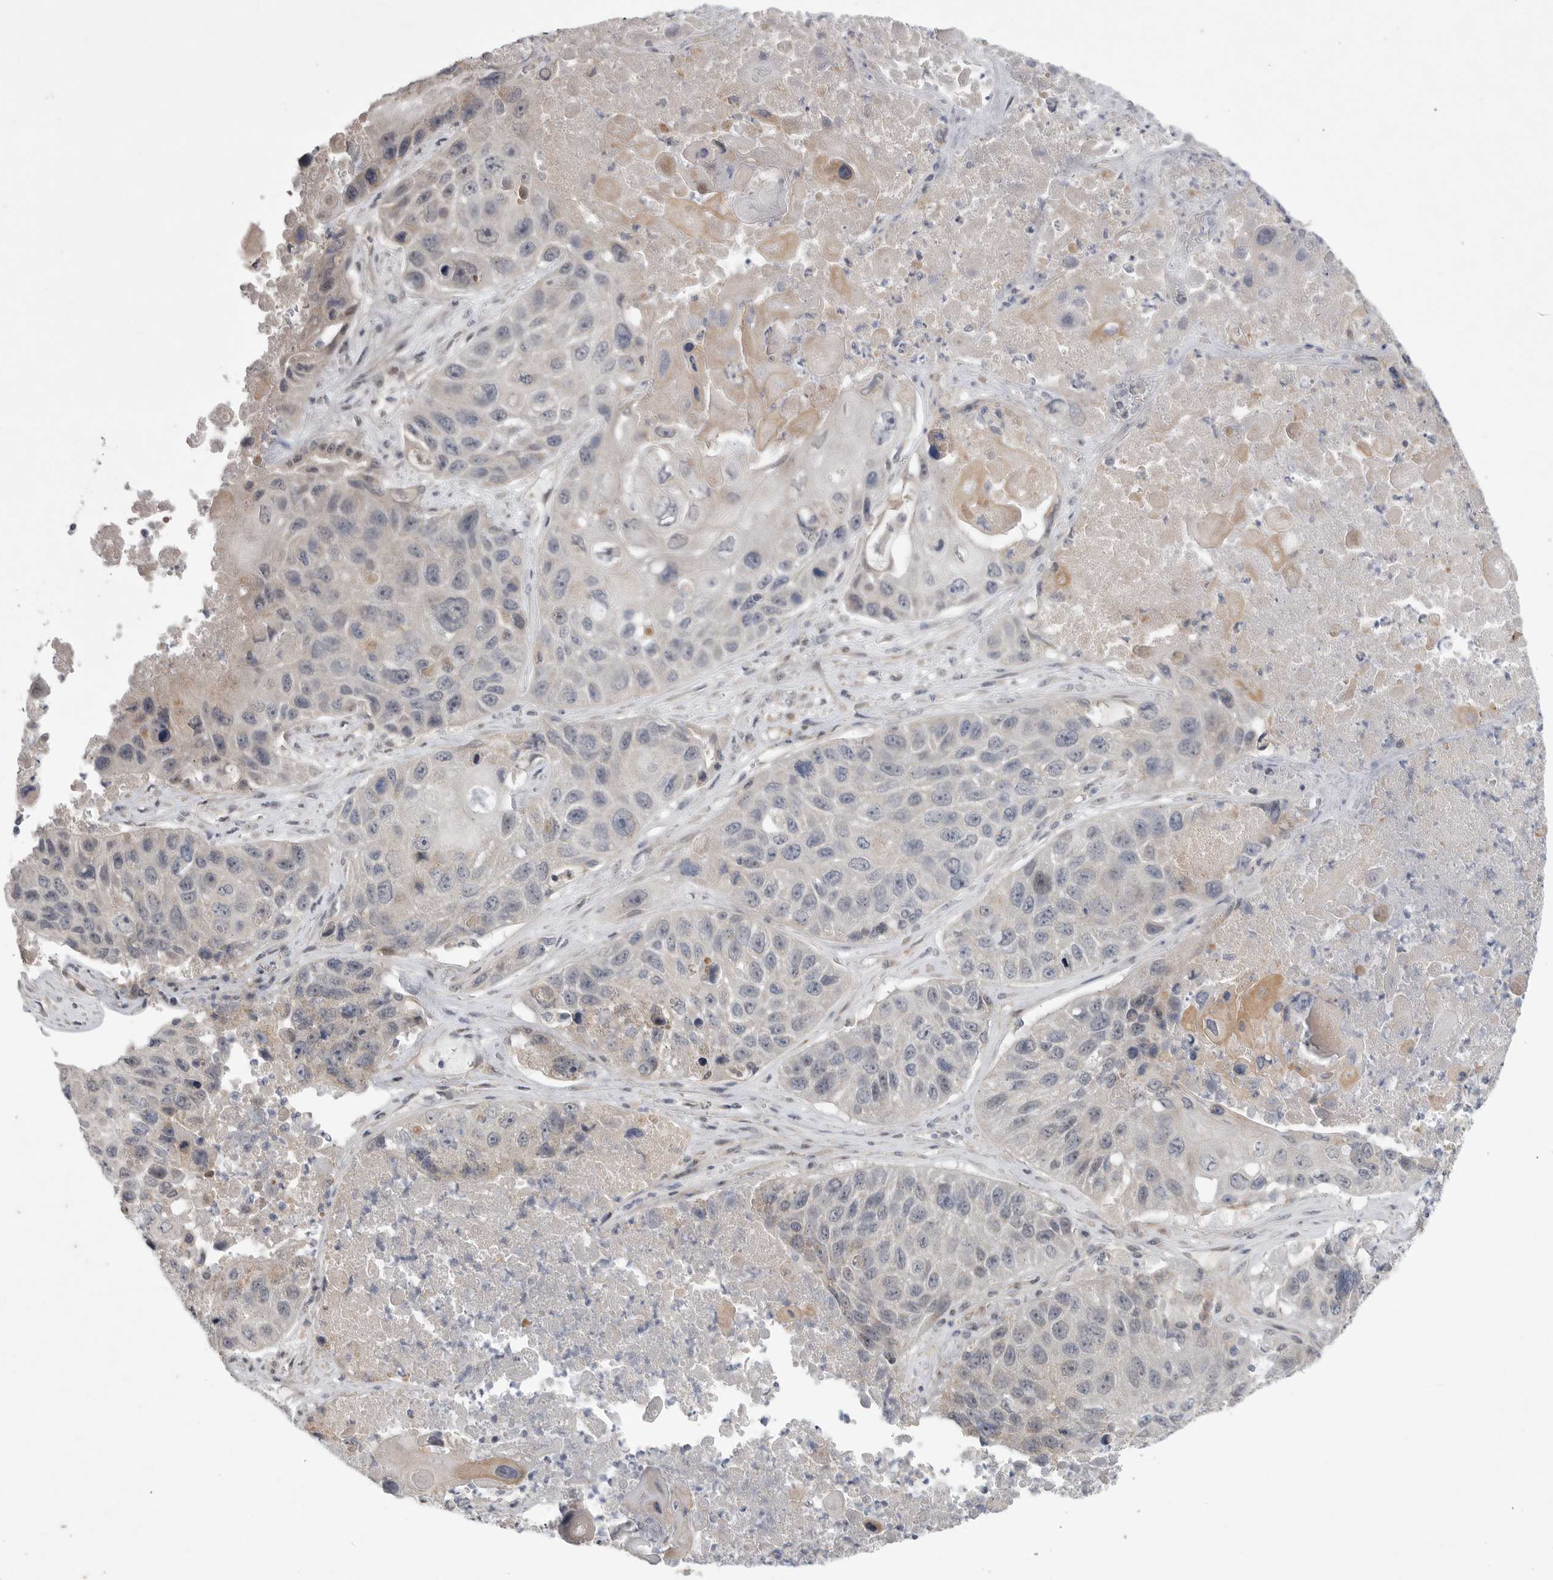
{"staining": {"intensity": "negative", "quantity": "none", "location": "none"}, "tissue": "lung cancer", "cell_type": "Tumor cells", "image_type": "cancer", "snomed": [{"axis": "morphology", "description": "Squamous cell carcinoma, NOS"}, {"axis": "topography", "description": "Lung"}], "caption": "Histopathology image shows no significant protein staining in tumor cells of squamous cell carcinoma (lung).", "gene": "FBXO43", "patient": {"sex": "male", "age": 61}}